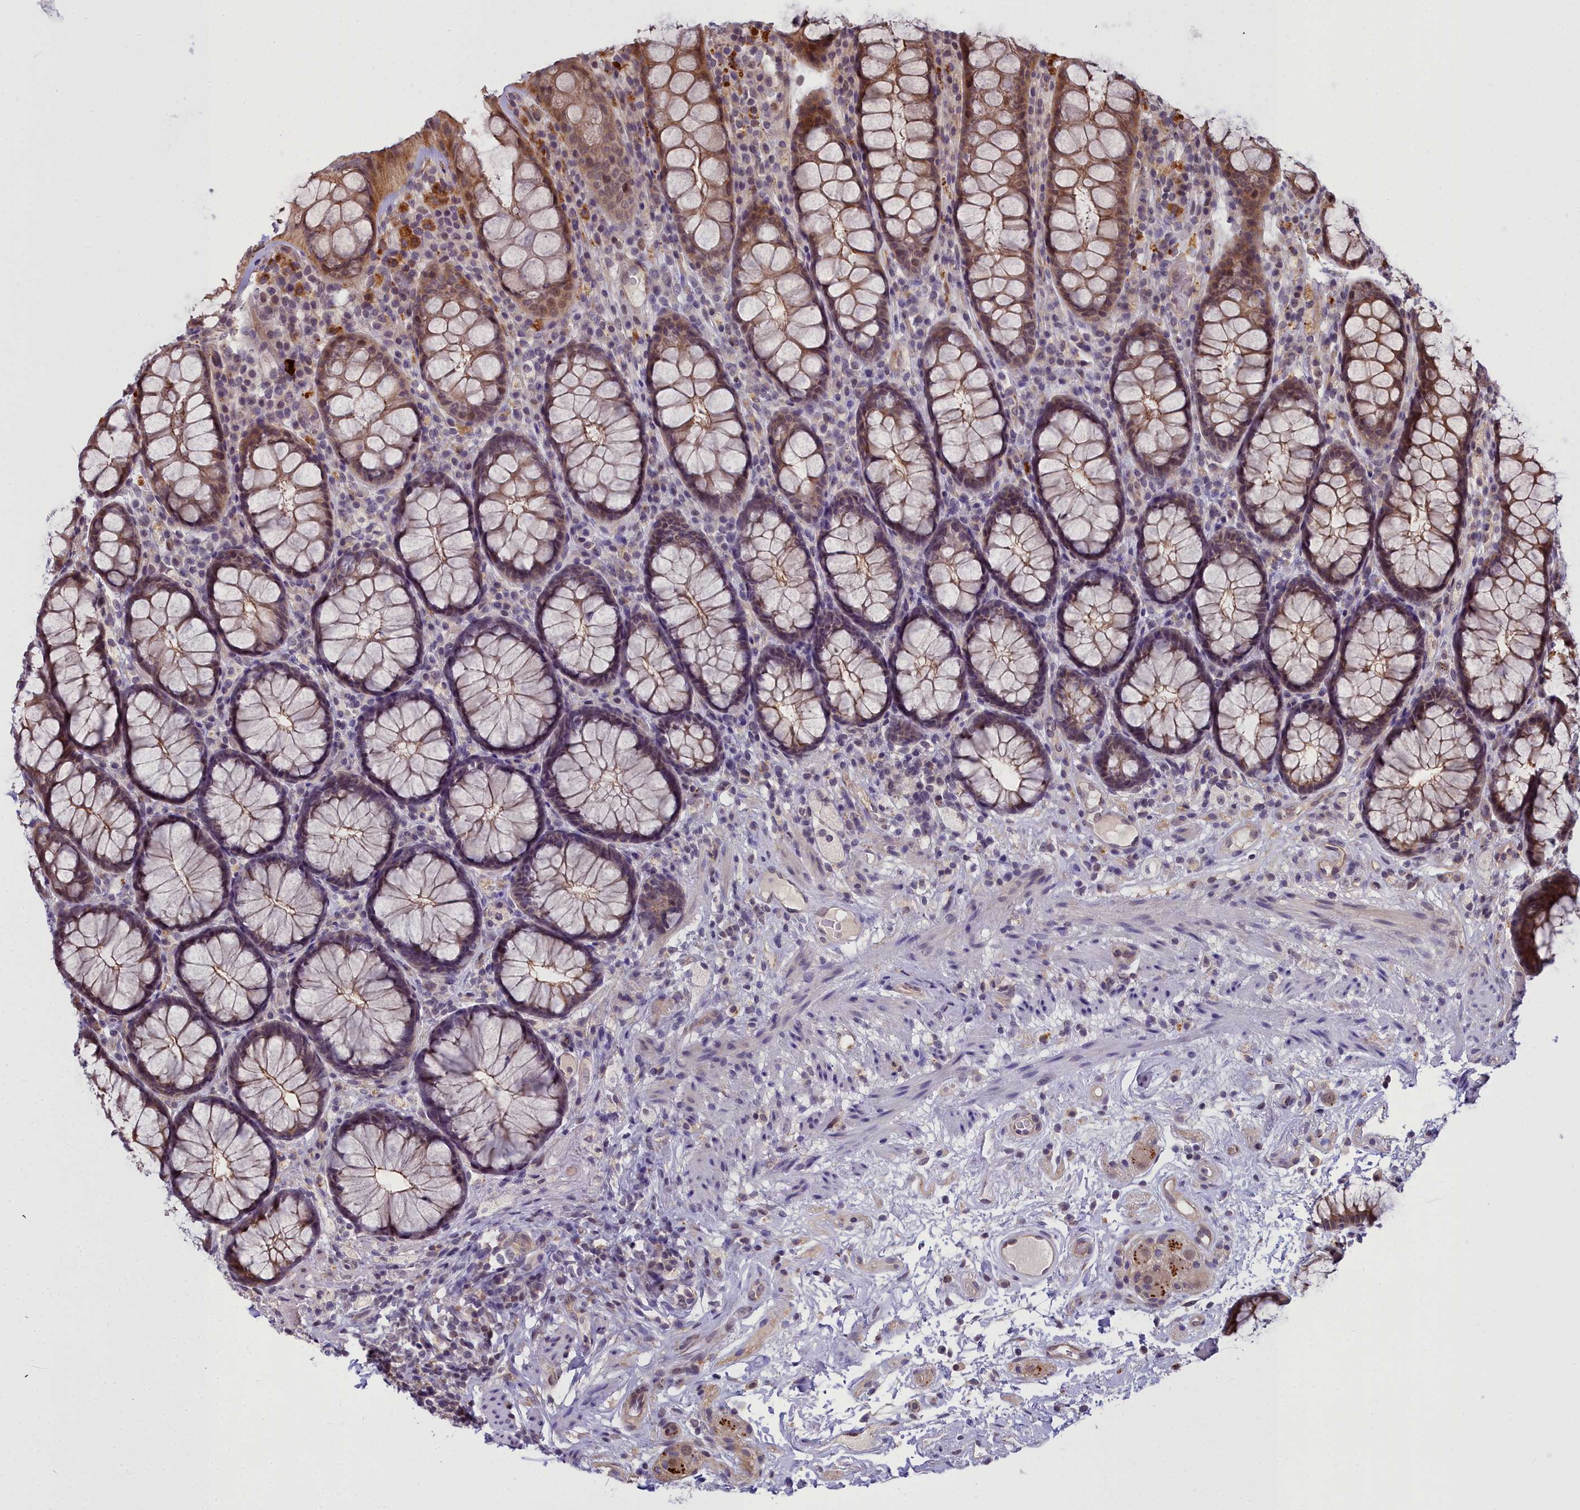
{"staining": {"intensity": "moderate", "quantity": "25%-75%", "location": "cytoplasmic/membranous,nuclear"}, "tissue": "rectum", "cell_type": "Glandular cells", "image_type": "normal", "snomed": [{"axis": "morphology", "description": "Normal tissue, NOS"}, {"axis": "topography", "description": "Rectum"}], "caption": "The histopathology image exhibits immunohistochemical staining of unremarkable rectum. There is moderate cytoplasmic/membranous,nuclear expression is present in approximately 25%-75% of glandular cells.", "gene": "GLYATL3", "patient": {"sex": "male", "age": 83}}